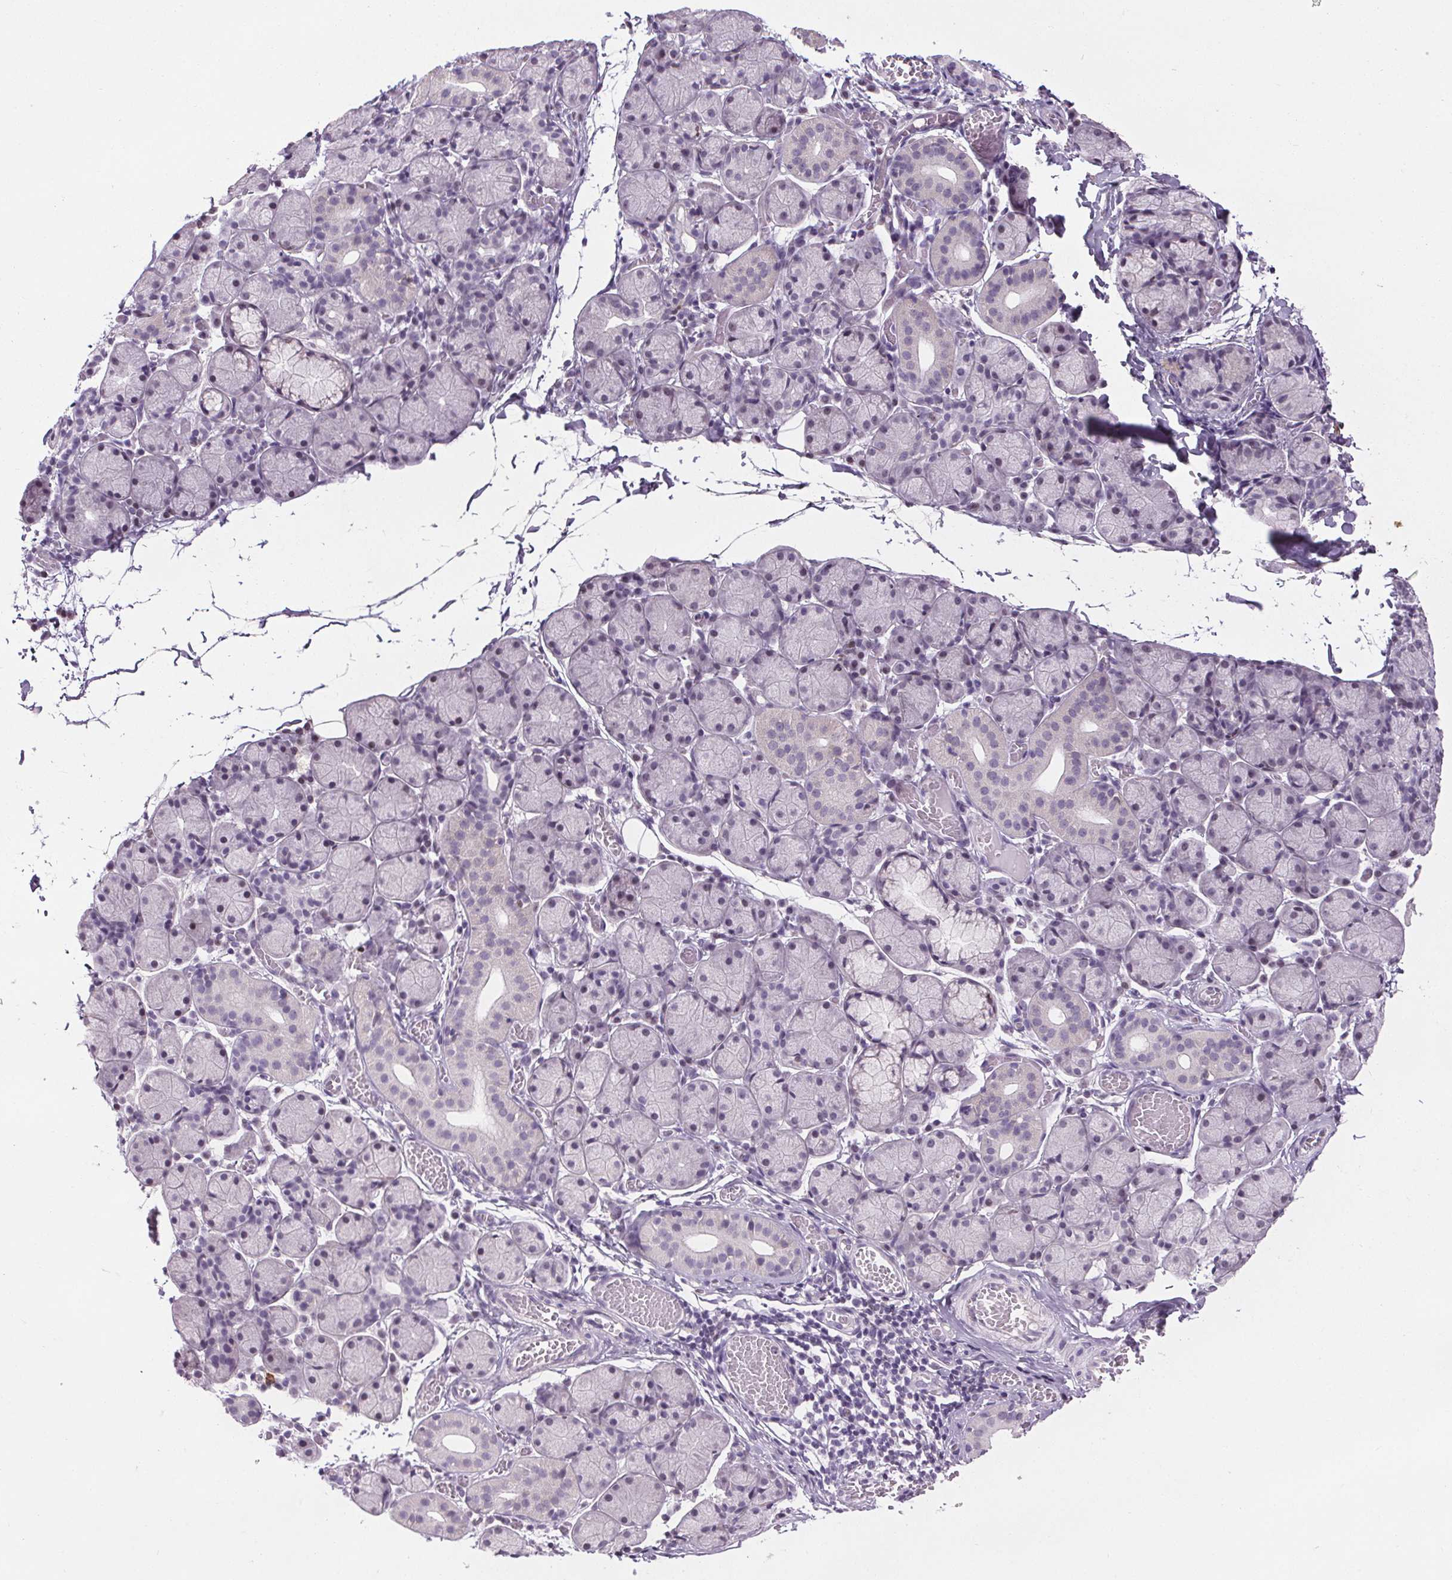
{"staining": {"intensity": "negative", "quantity": "none", "location": "none"}, "tissue": "salivary gland", "cell_type": "Glandular cells", "image_type": "normal", "snomed": [{"axis": "morphology", "description": "Normal tissue, NOS"}, {"axis": "topography", "description": "Salivary gland"}], "caption": "IHC of unremarkable human salivary gland exhibits no expression in glandular cells.", "gene": "TMEM240", "patient": {"sex": "female", "age": 24}}